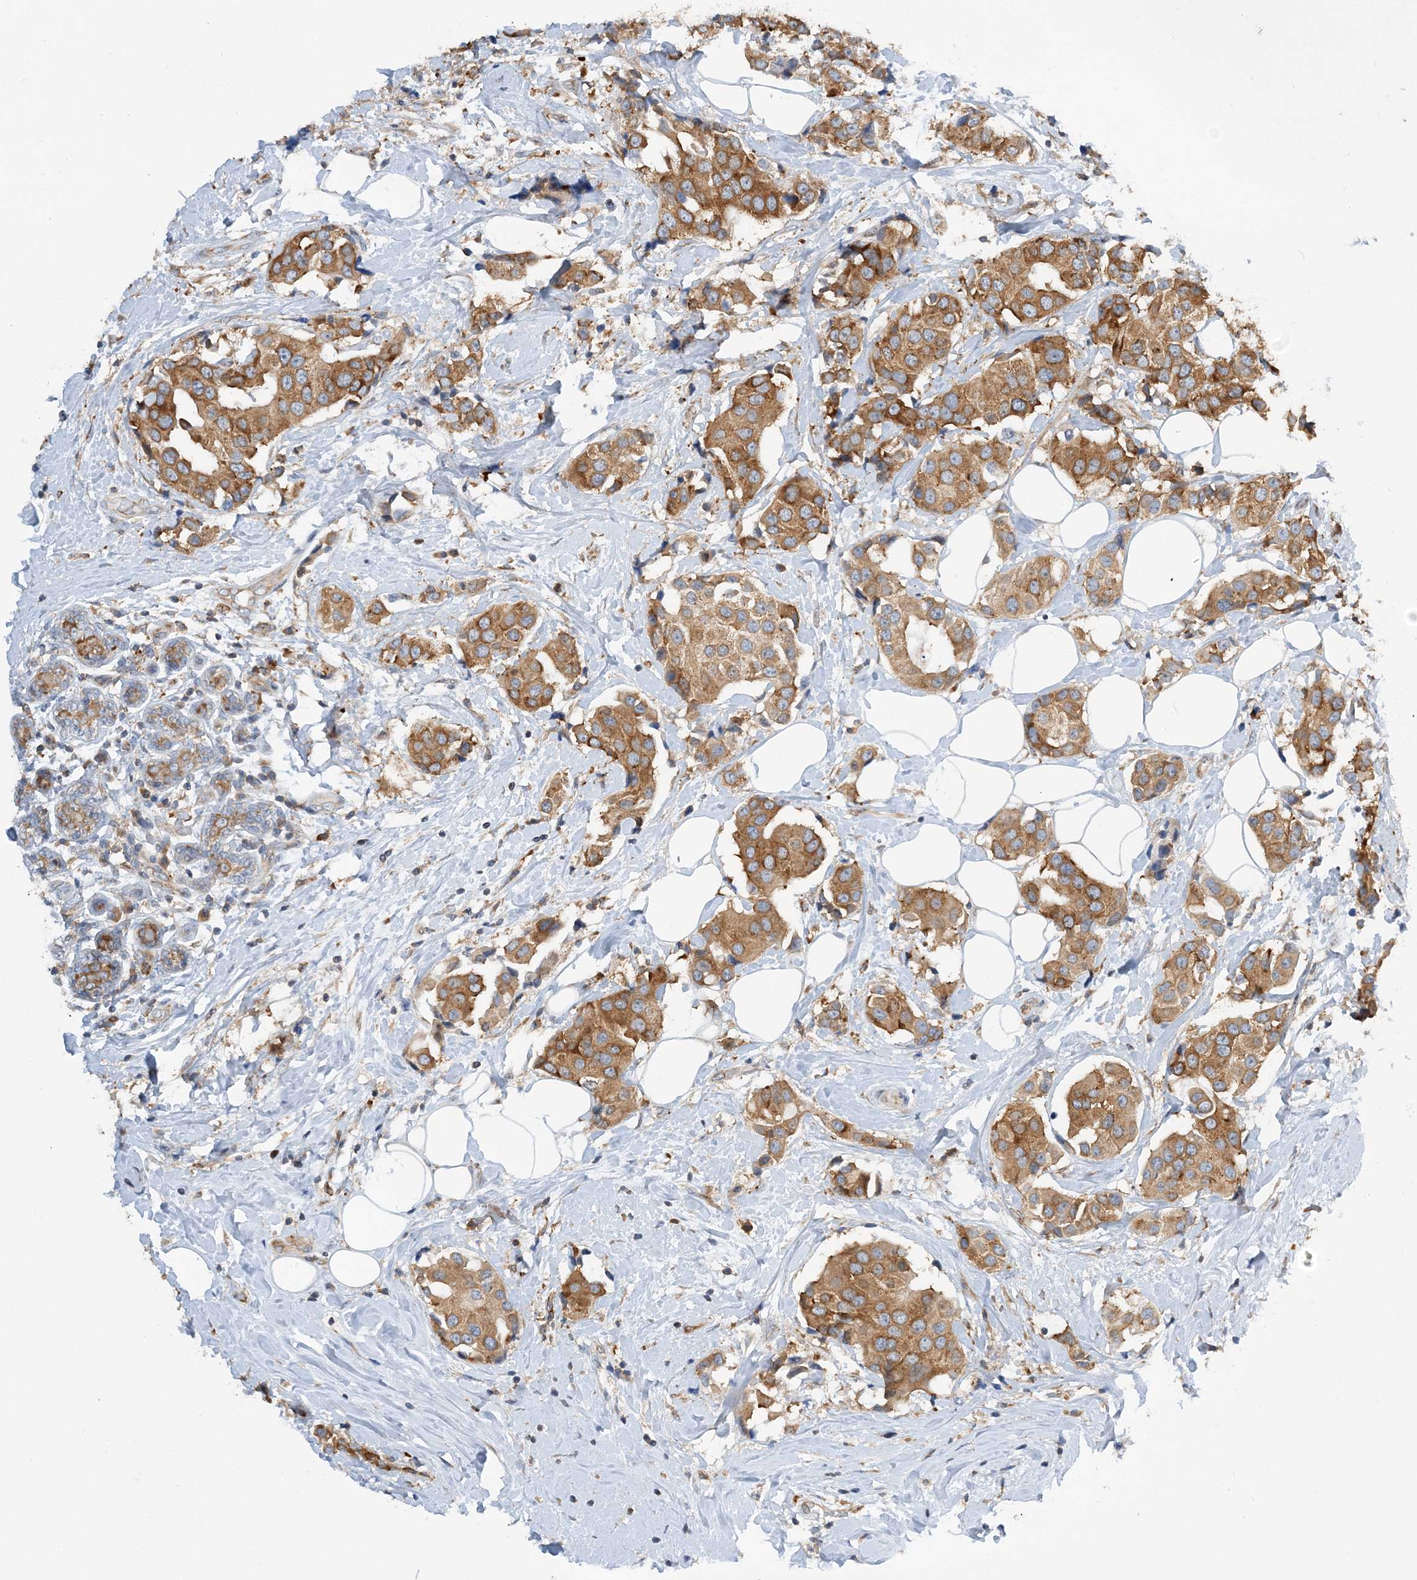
{"staining": {"intensity": "moderate", "quantity": ">75%", "location": "cytoplasmic/membranous"}, "tissue": "breast cancer", "cell_type": "Tumor cells", "image_type": "cancer", "snomed": [{"axis": "morphology", "description": "Normal tissue, NOS"}, {"axis": "morphology", "description": "Duct carcinoma"}, {"axis": "topography", "description": "Breast"}], "caption": "This photomicrograph demonstrates IHC staining of human breast cancer, with medium moderate cytoplasmic/membranous expression in about >75% of tumor cells.", "gene": "LARP4B", "patient": {"sex": "female", "age": 39}}